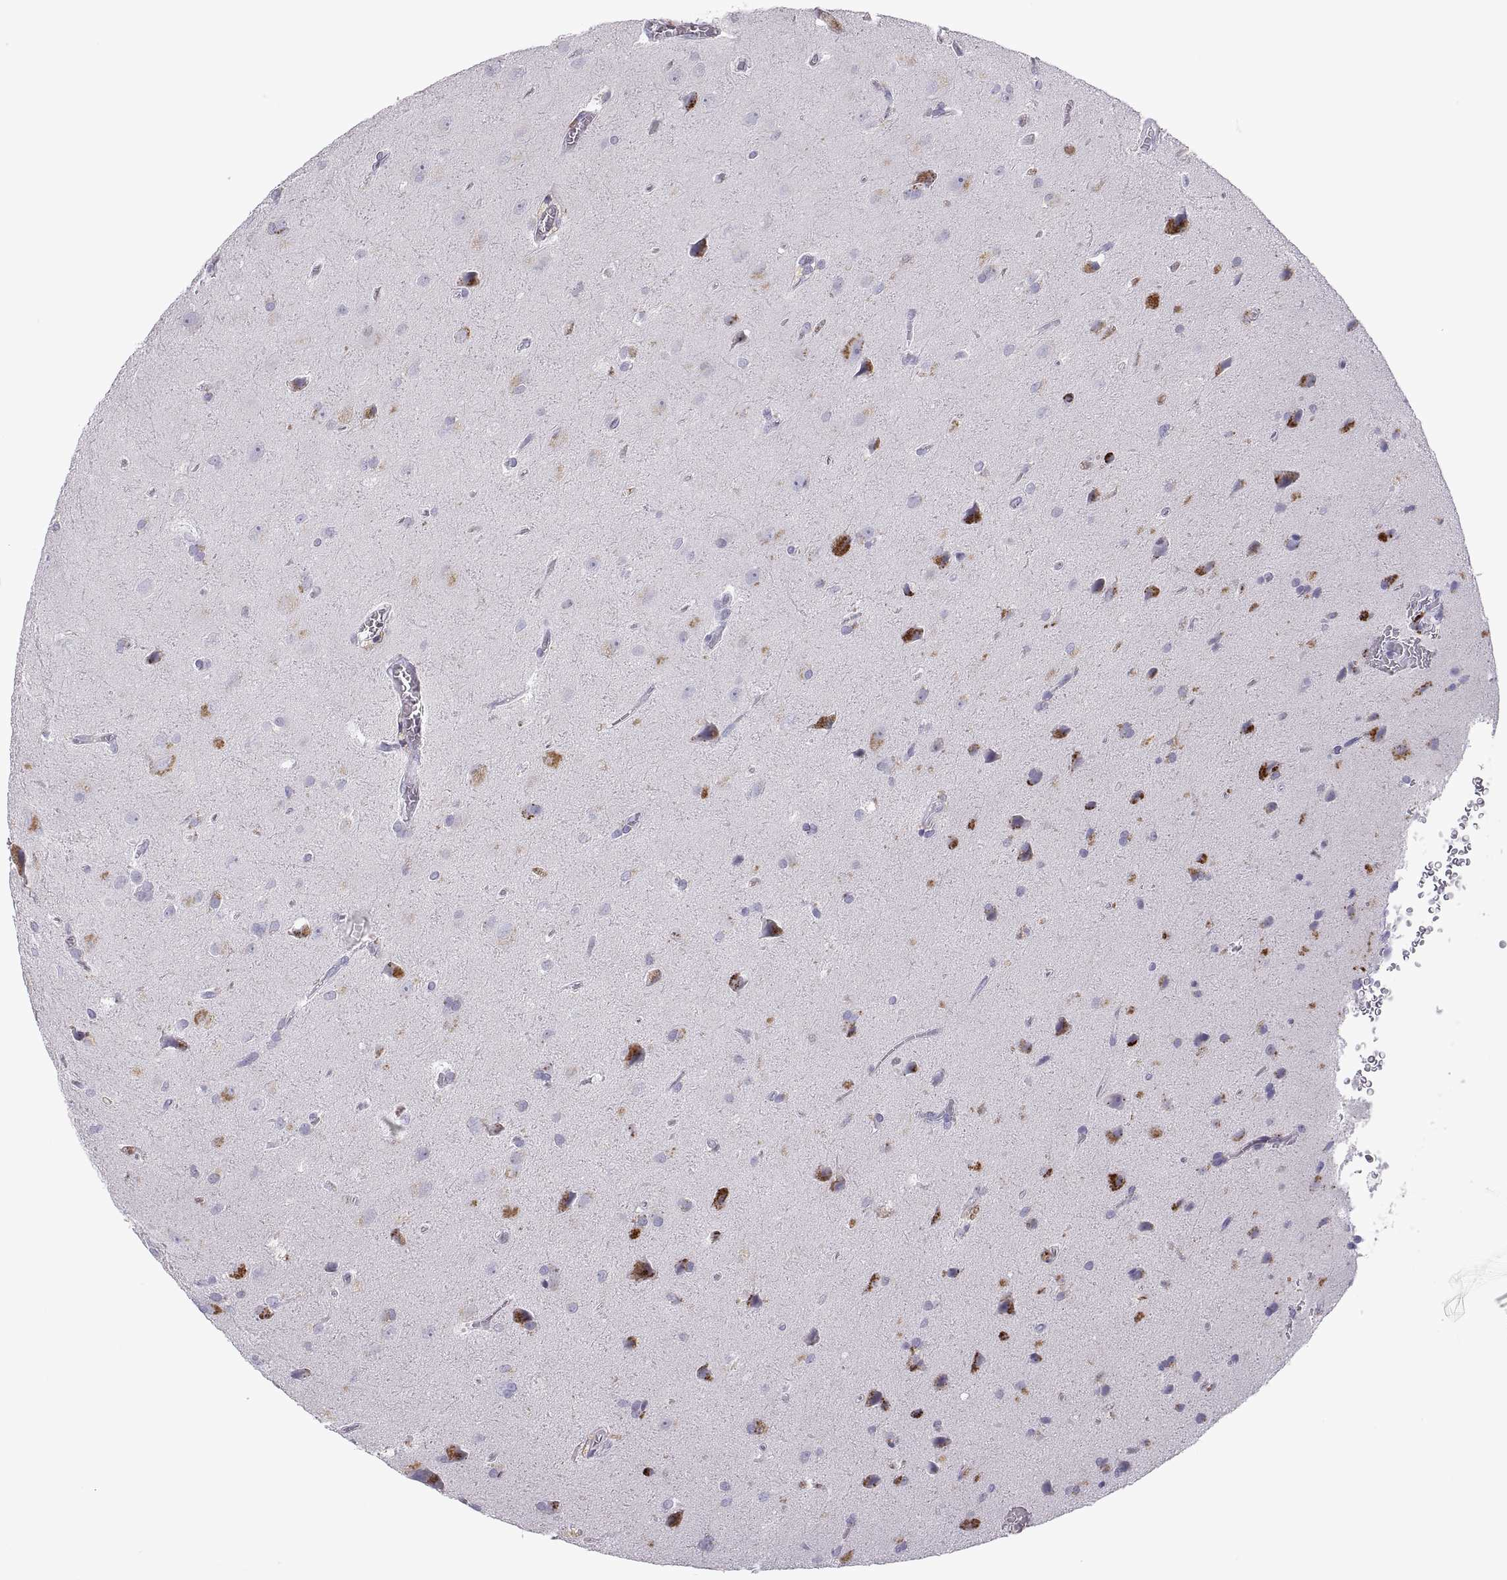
{"staining": {"intensity": "negative", "quantity": "none", "location": "none"}, "tissue": "glioma", "cell_type": "Tumor cells", "image_type": "cancer", "snomed": [{"axis": "morphology", "description": "Glioma, malignant, Low grade"}, {"axis": "topography", "description": "Brain"}], "caption": "The IHC micrograph has no significant staining in tumor cells of malignant glioma (low-grade) tissue. (DAB (3,3'-diaminobenzidine) IHC visualized using brightfield microscopy, high magnification).", "gene": "RGS19", "patient": {"sex": "male", "age": 58}}